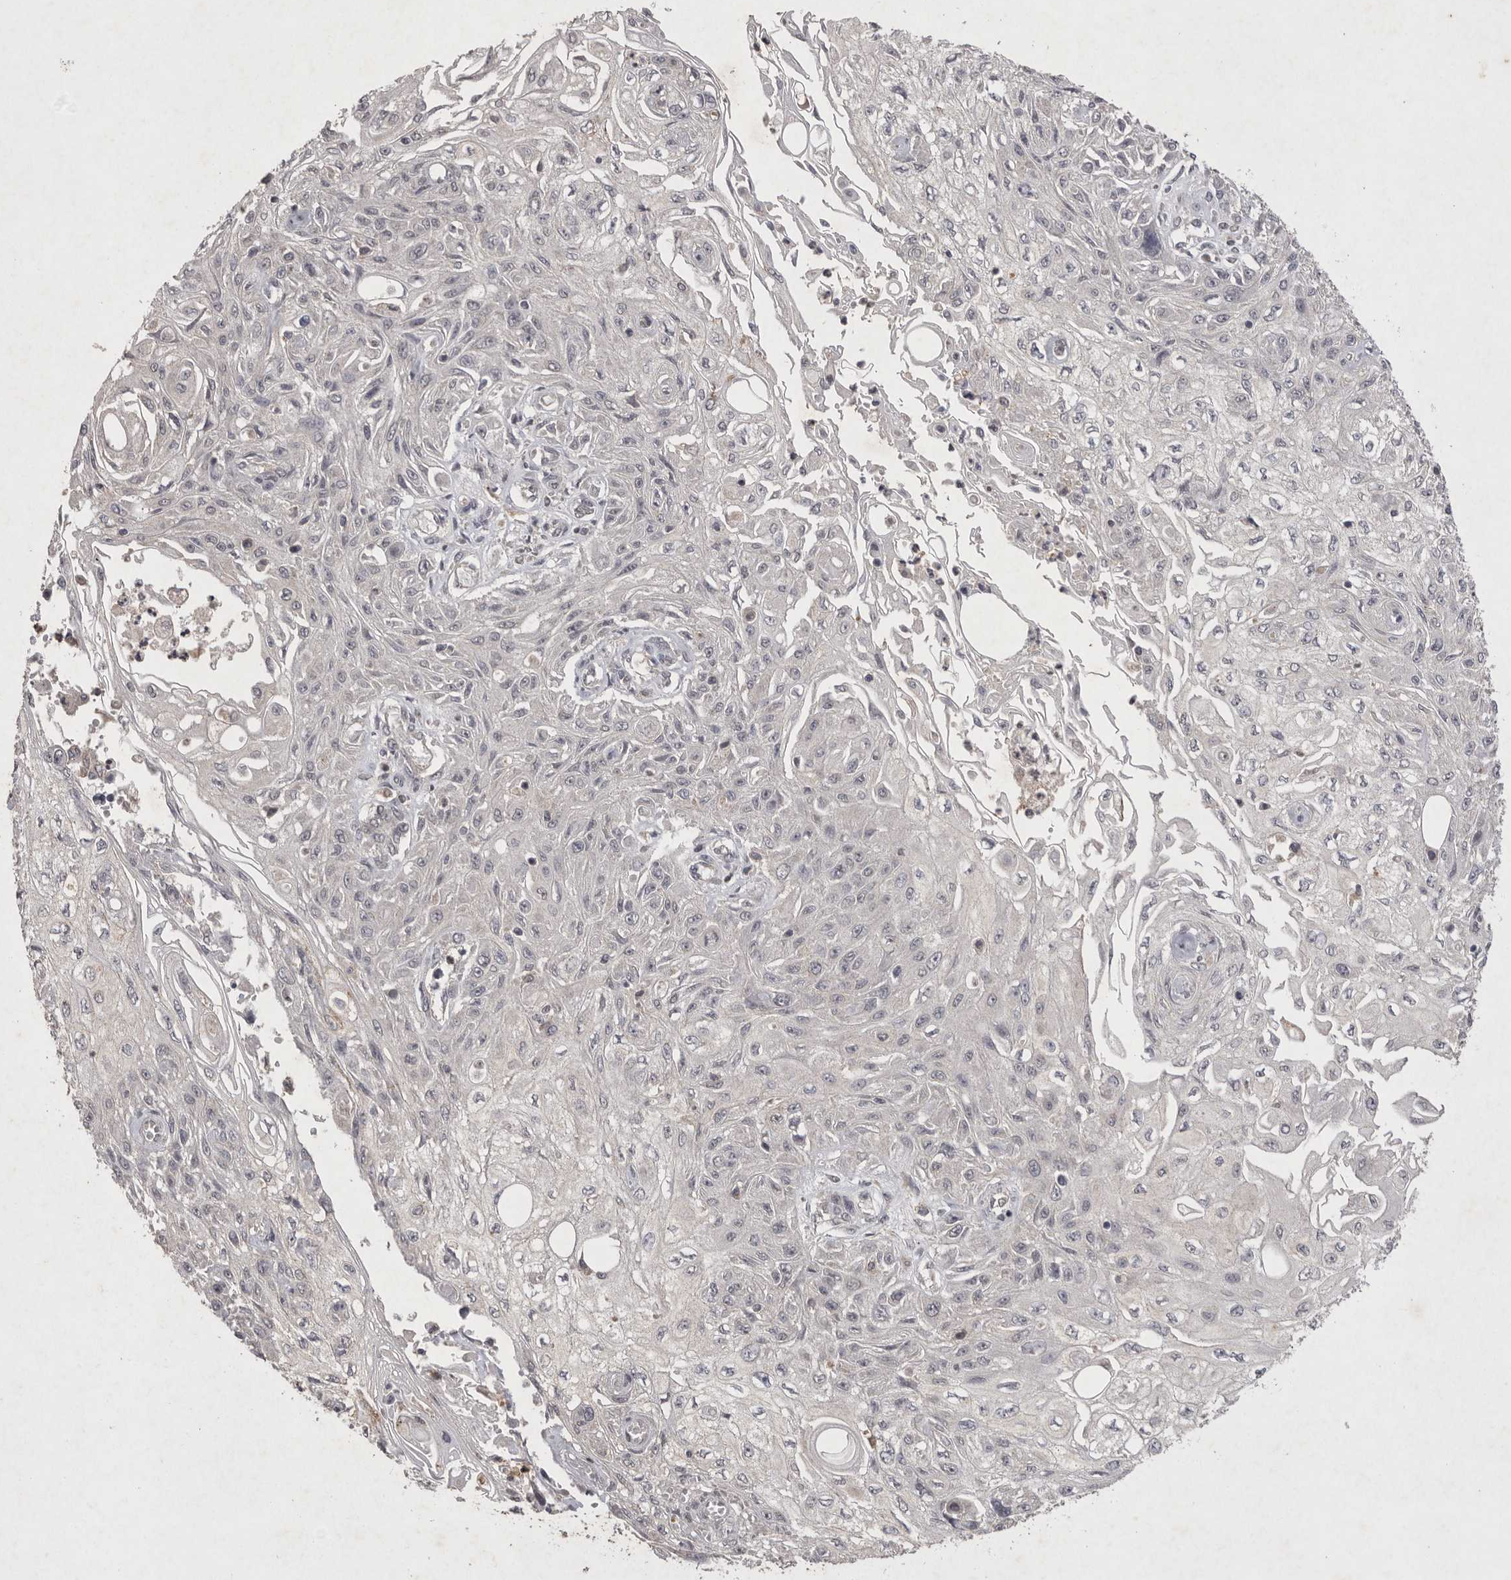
{"staining": {"intensity": "negative", "quantity": "none", "location": "none"}, "tissue": "skin cancer", "cell_type": "Tumor cells", "image_type": "cancer", "snomed": [{"axis": "morphology", "description": "Squamous cell carcinoma, NOS"}, {"axis": "morphology", "description": "Squamous cell carcinoma, metastatic, NOS"}, {"axis": "topography", "description": "Skin"}, {"axis": "topography", "description": "Lymph node"}], "caption": "Image shows no significant protein expression in tumor cells of skin cancer (metastatic squamous cell carcinoma). (Stains: DAB IHC with hematoxylin counter stain, Microscopy: brightfield microscopy at high magnification).", "gene": "APLNR", "patient": {"sex": "male", "age": 75}}